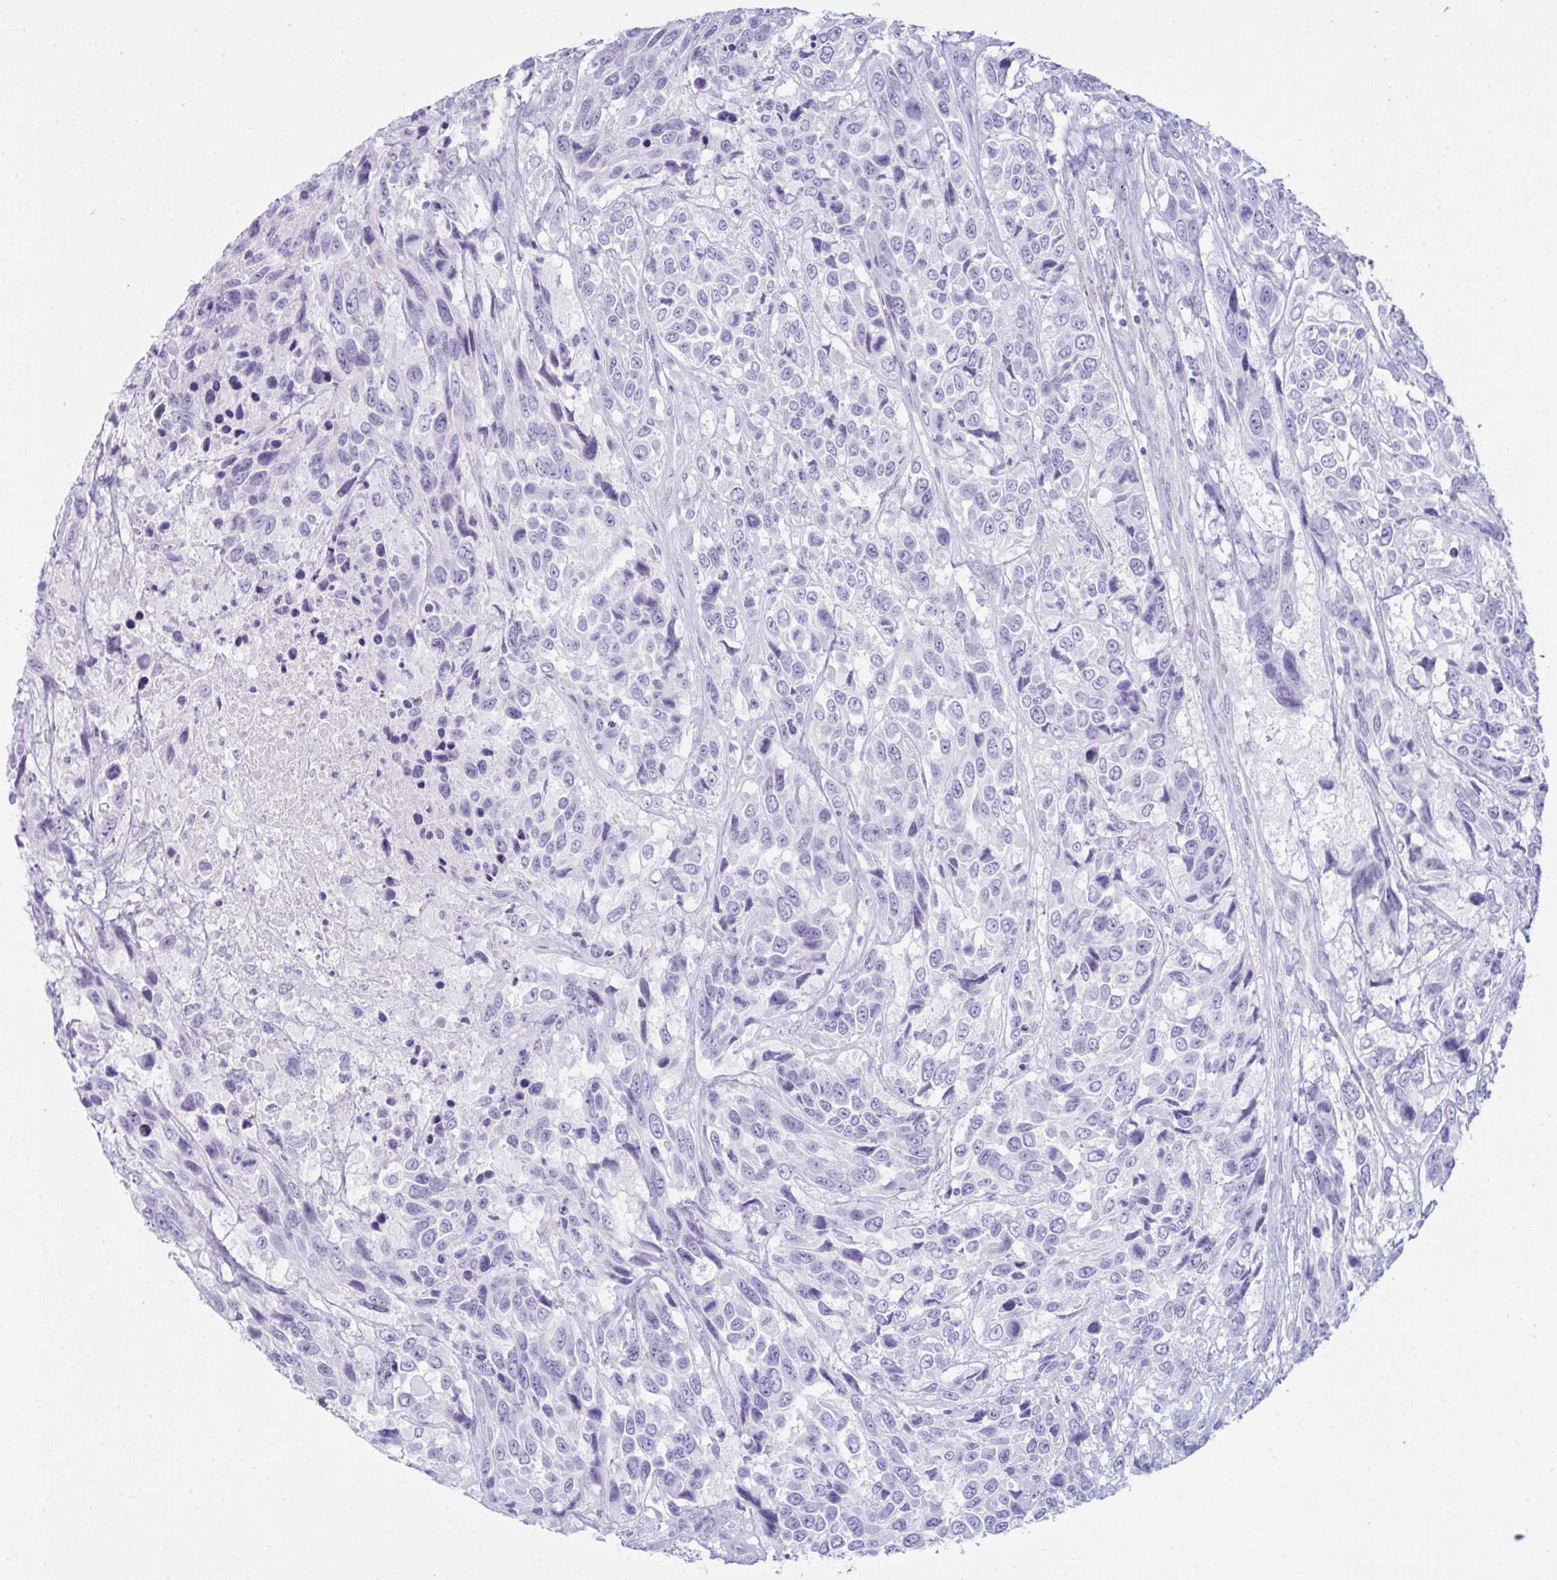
{"staining": {"intensity": "negative", "quantity": "none", "location": "none"}, "tissue": "urothelial cancer", "cell_type": "Tumor cells", "image_type": "cancer", "snomed": [{"axis": "morphology", "description": "Urothelial carcinoma, High grade"}, {"axis": "topography", "description": "Urinary bladder"}], "caption": "Tumor cells show no significant protein expression in urothelial cancer.", "gene": "UBL3", "patient": {"sex": "female", "age": 70}}